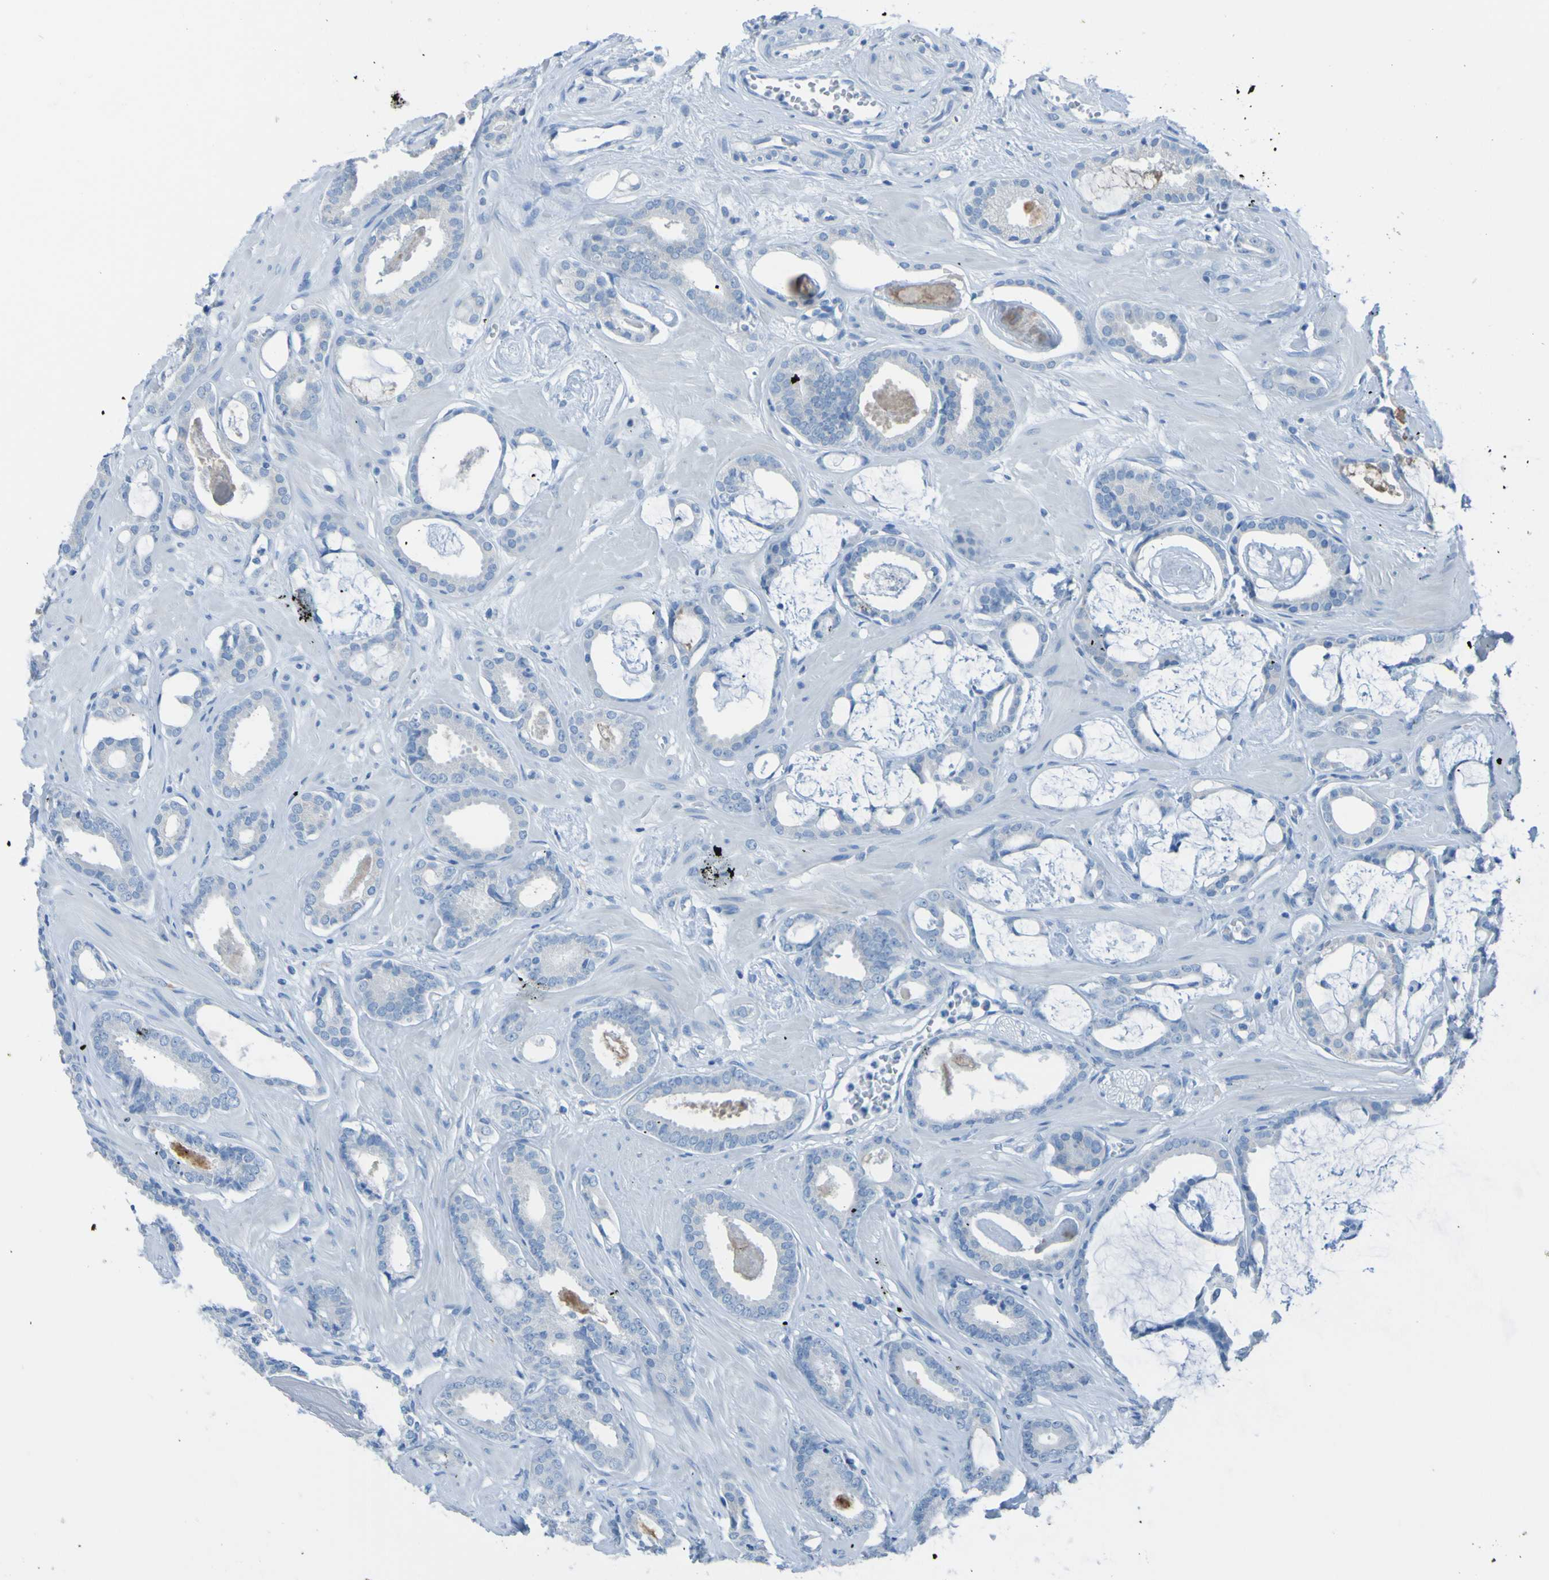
{"staining": {"intensity": "negative", "quantity": "none", "location": "none"}, "tissue": "prostate cancer", "cell_type": "Tumor cells", "image_type": "cancer", "snomed": [{"axis": "morphology", "description": "Adenocarcinoma, Low grade"}, {"axis": "topography", "description": "Prostate"}], "caption": "Adenocarcinoma (low-grade) (prostate) was stained to show a protein in brown. There is no significant positivity in tumor cells.", "gene": "ACMSD", "patient": {"sex": "male", "age": 53}}